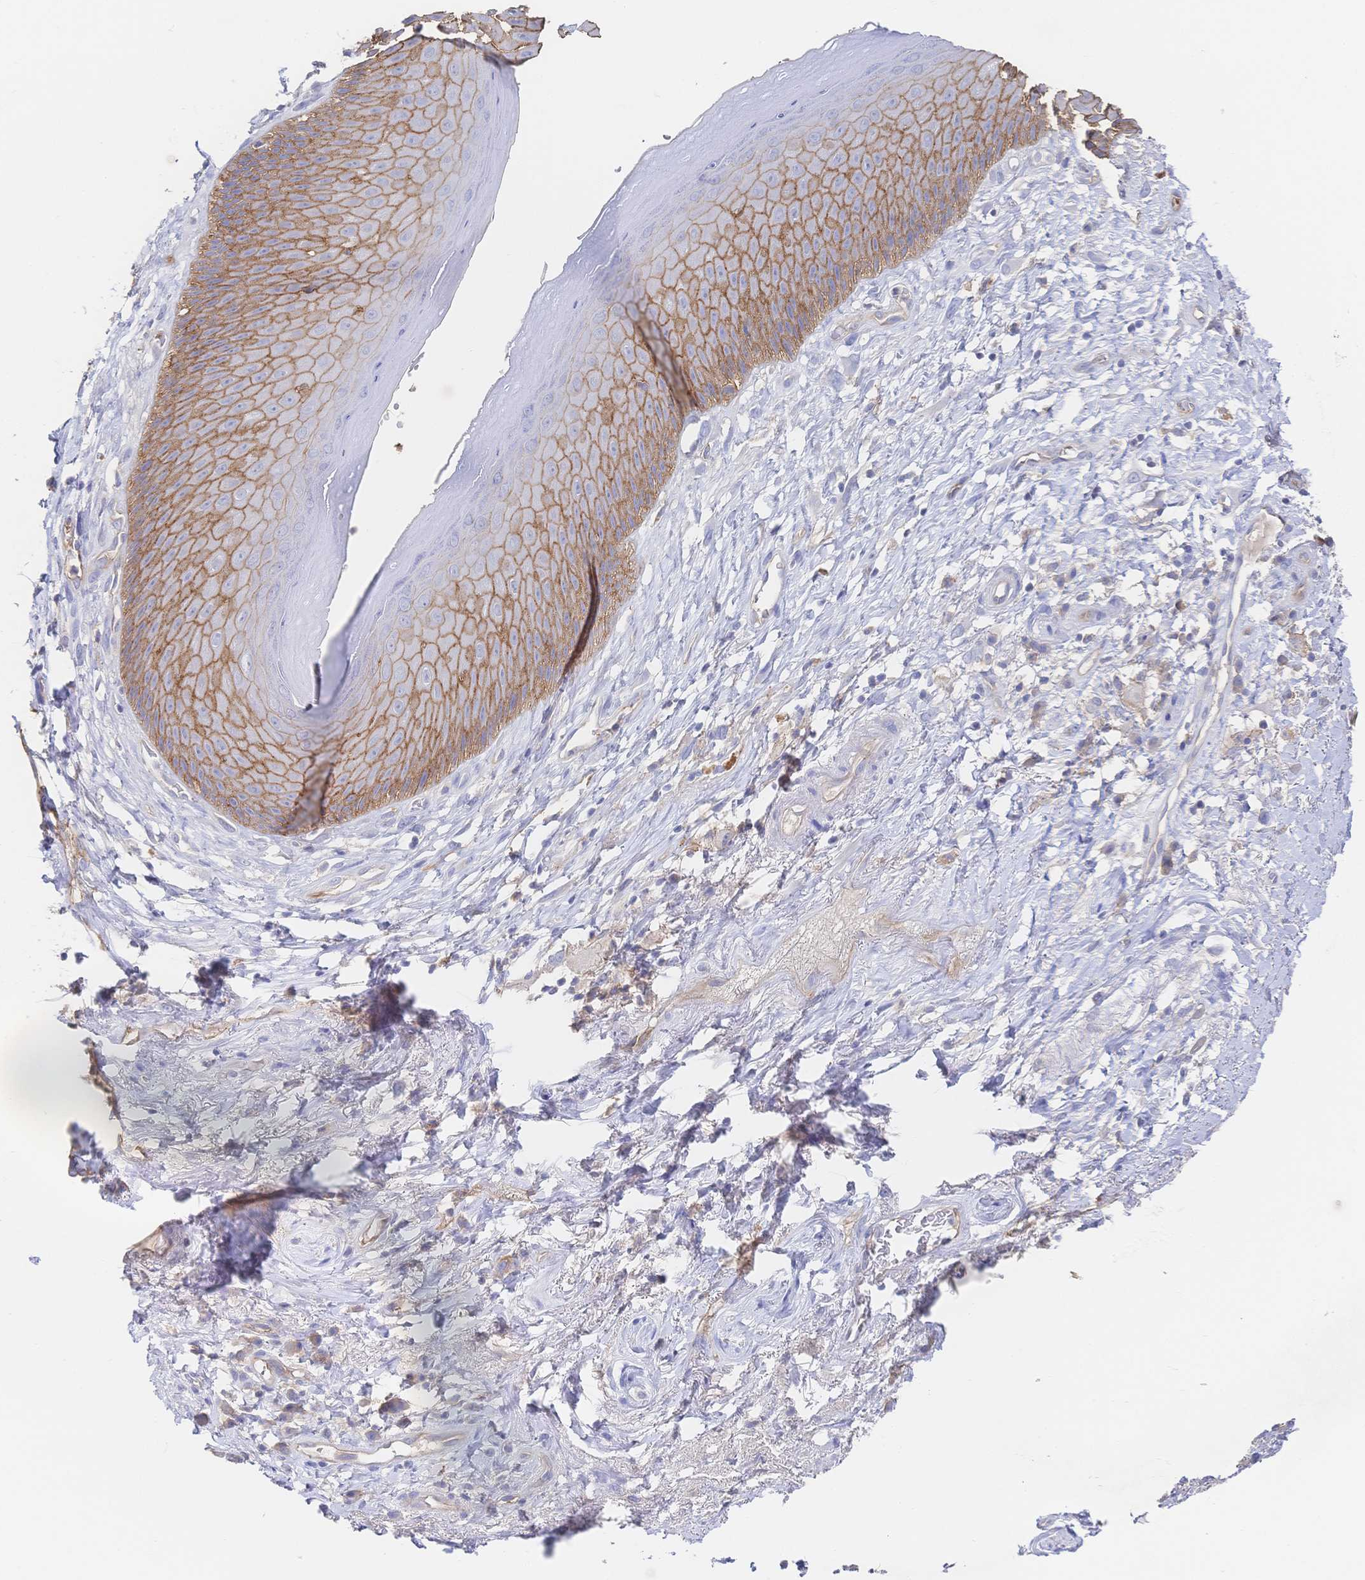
{"staining": {"intensity": "moderate", "quantity": ">75%", "location": "cytoplasmic/membranous"}, "tissue": "skin", "cell_type": "Epidermal cells", "image_type": "normal", "snomed": [{"axis": "morphology", "description": "Normal tissue, NOS"}, {"axis": "topography", "description": "Anal"}], "caption": "Epidermal cells demonstrate medium levels of moderate cytoplasmic/membranous positivity in about >75% of cells in unremarkable human skin.", "gene": "F11R", "patient": {"sex": "male", "age": 78}}